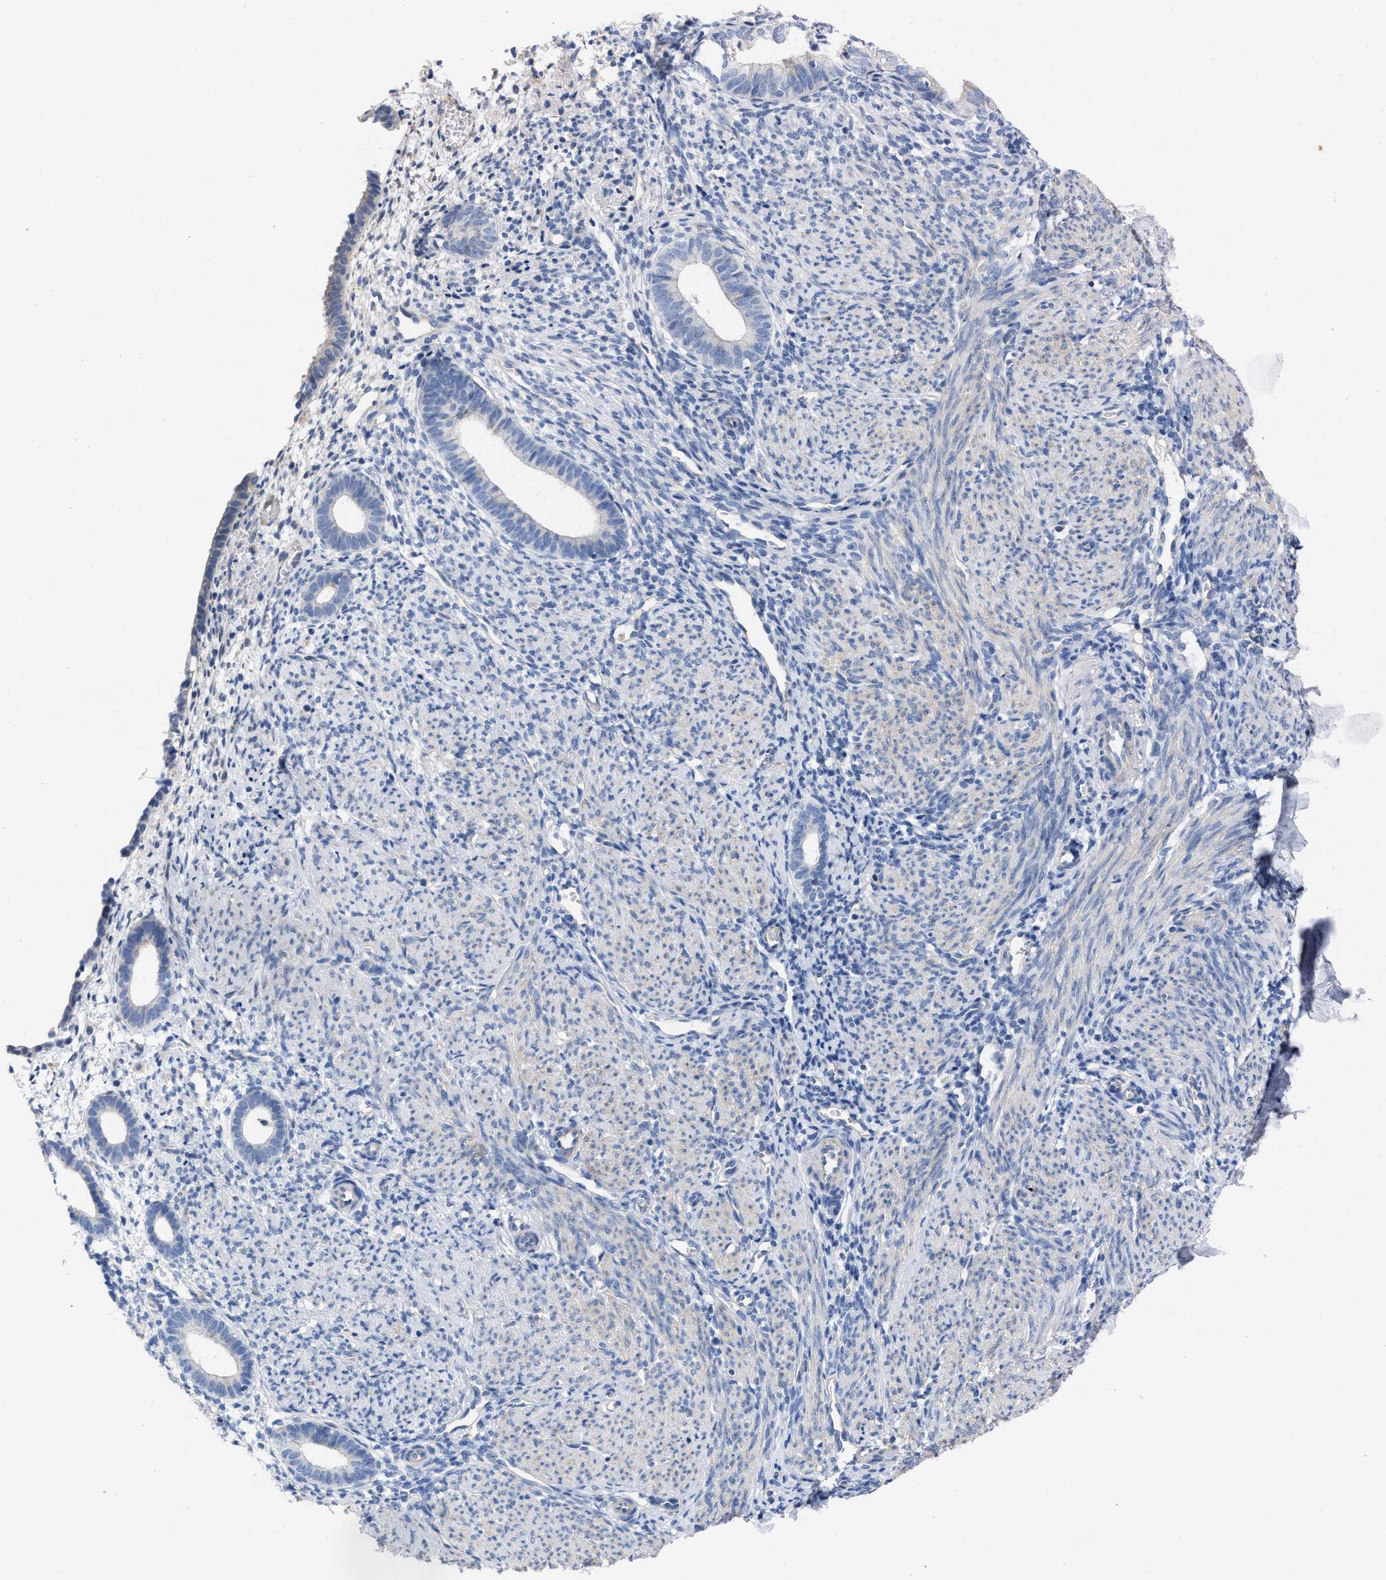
{"staining": {"intensity": "negative", "quantity": "none", "location": "none"}, "tissue": "endometrium", "cell_type": "Cells in endometrial stroma", "image_type": "normal", "snomed": [{"axis": "morphology", "description": "Normal tissue, NOS"}, {"axis": "morphology", "description": "Adenocarcinoma, NOS"}, {"axis": "topography", "description": "Endometrium"}], "caption": "An image of human endometrium is negative for staining in cells in endometrial stroma. (DAB immunohistochemistry visualized using brightfield microscopy, high magnification).", "gene": "CPA2", "patient": {"sex": "female", "age": 57}}